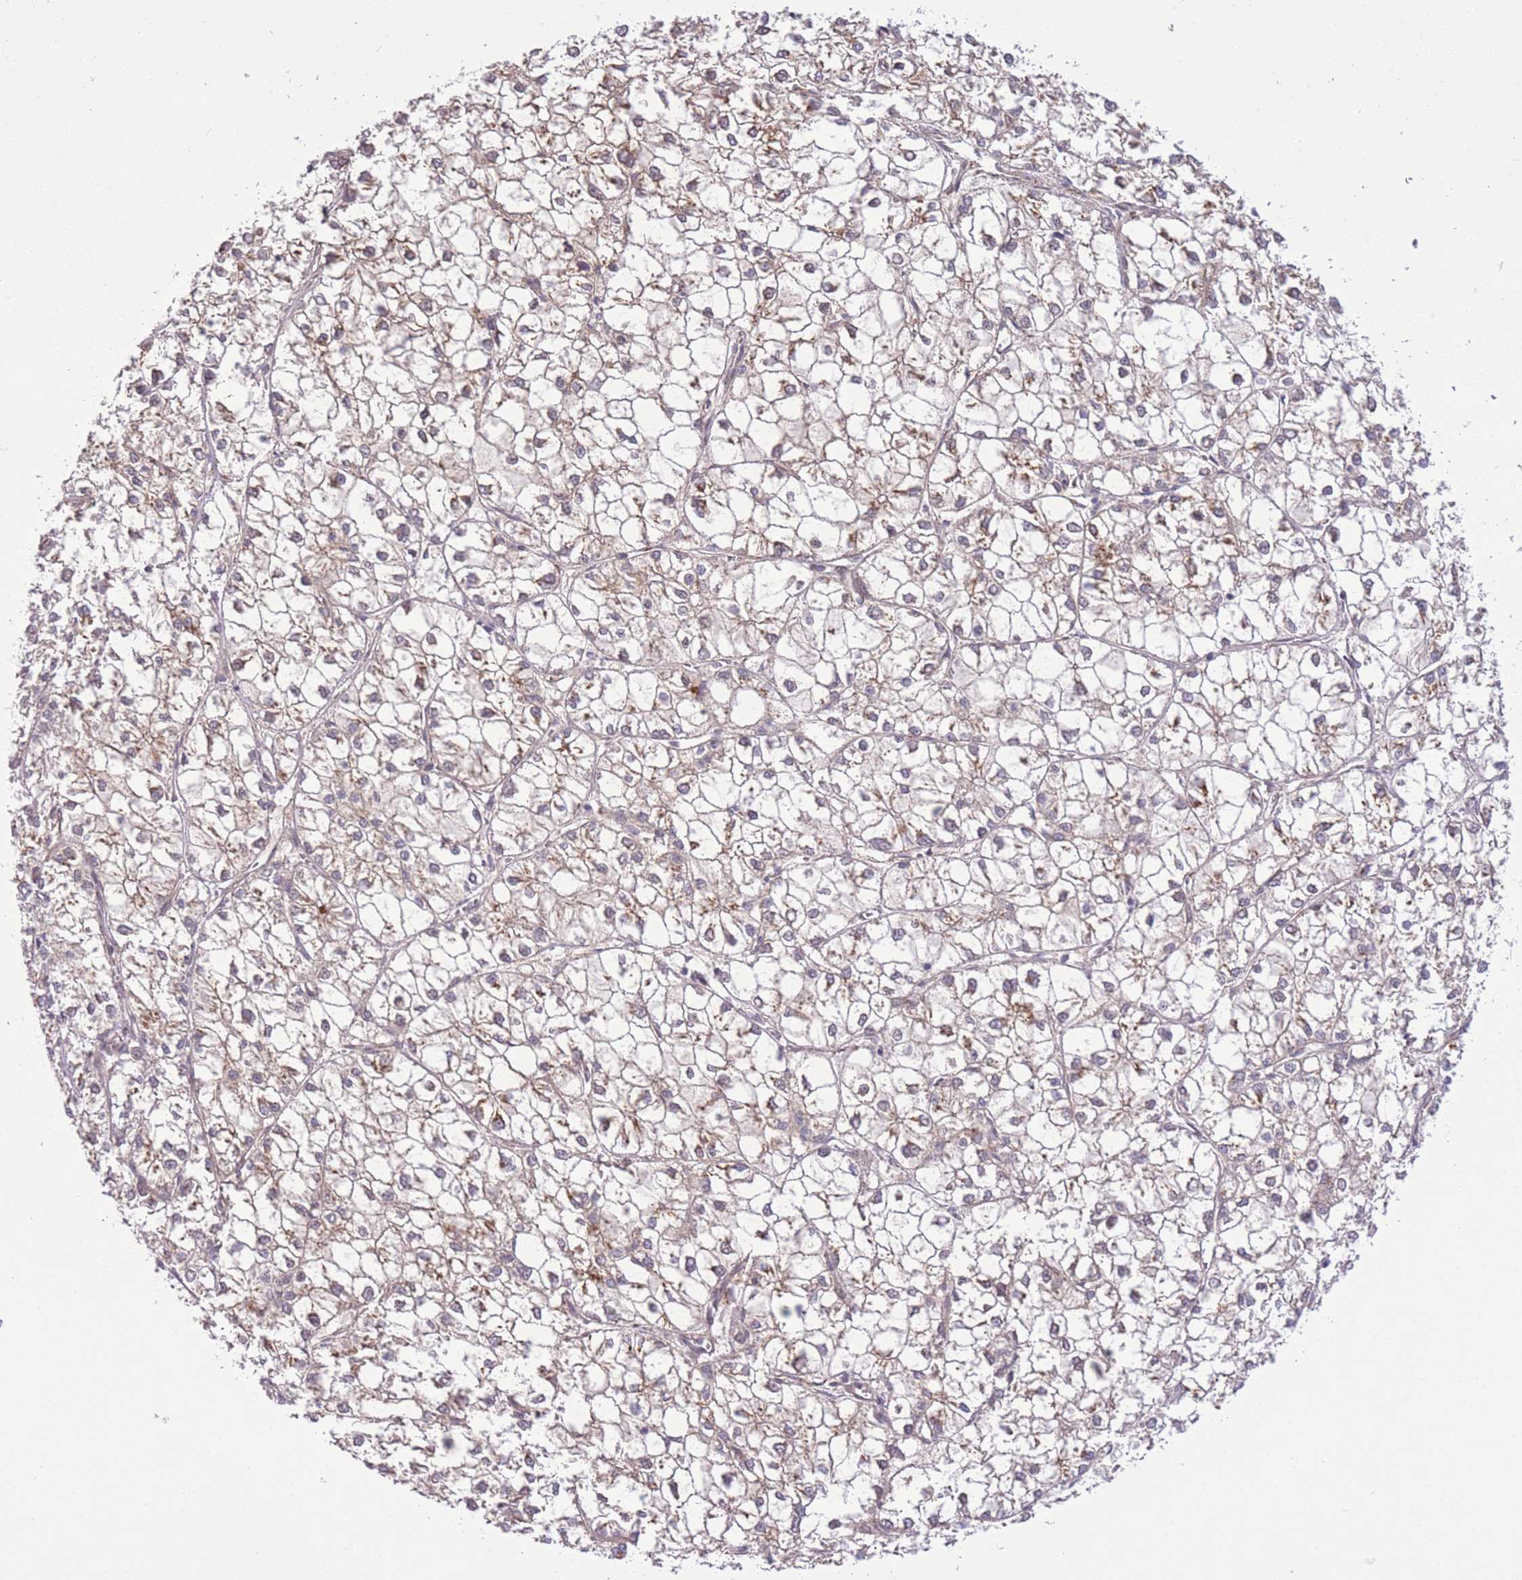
{"staining": {"intensity": "weak", "quantity": "<25%", "location": "cytoplasmic/membranous"}, "tissue": "liver cancer", "cell_type": "Tumor cells", "image_type": "cancer", "snomed": [{"axis": "morphology", "description": "Carcinoma, Hepatocellular, NOS"}, {"axis": "topography", "description": "Liver"}], "caption": "Liver cancer (hepatocellular carcinoma) stained for a protein using immunohistochemistry (IHC) reveals no positivity tumor cells.", "gene": "ZBED5", "patient": {"sex": "female", "age": 43}}